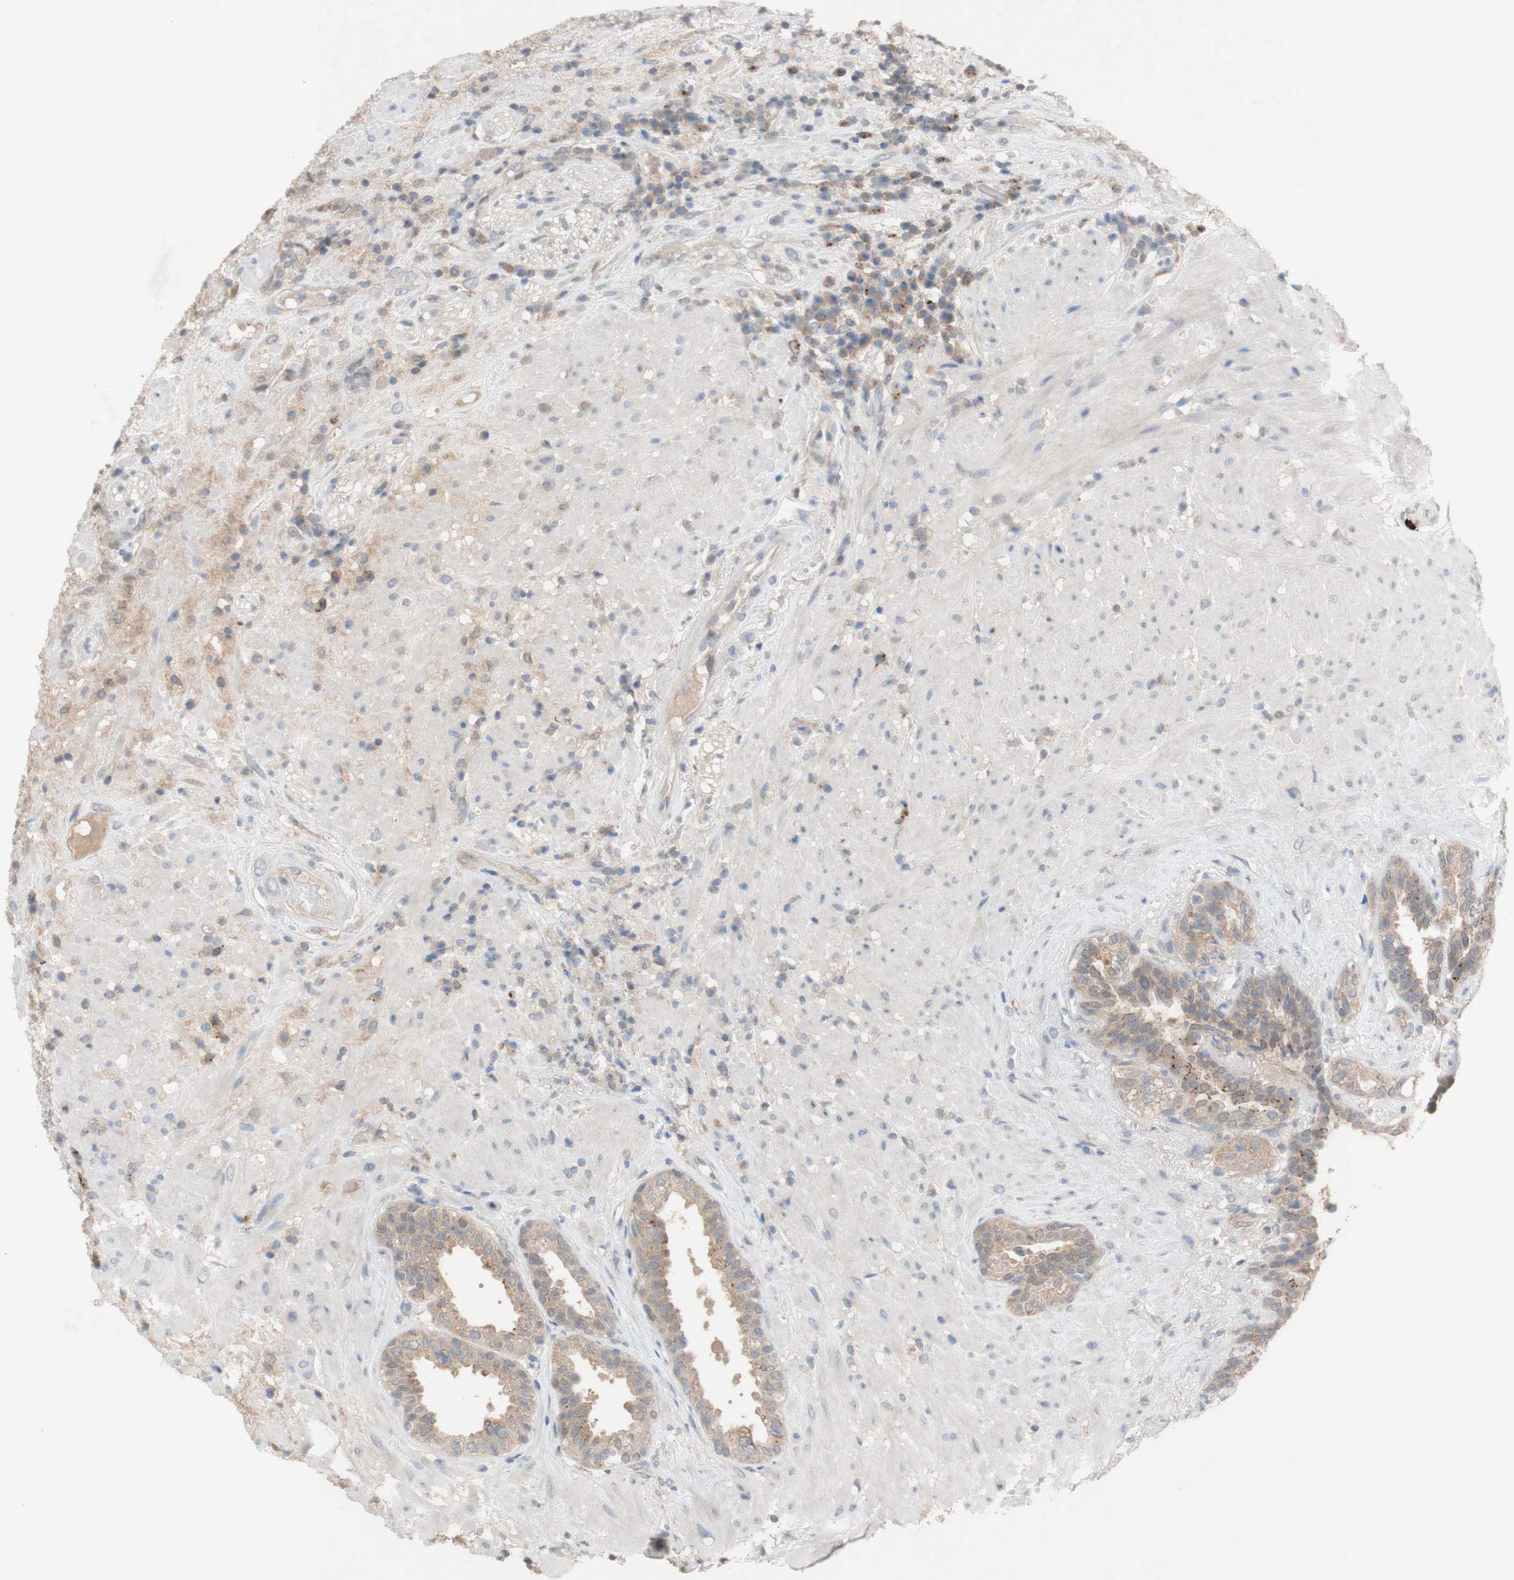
{"staining": {"intensity": "weak", "quantity": ">75%", "location": "cytoplasmic/membranous"}, "tissue": "seminal vesicle", "cell_type": "Glandular cells", "image_type": "normal", "snomed": [{"axis": "morphology", "description": "Normal tissue, NOS"}, {"axis": "topography", "description": "Seminal veicle"}], "caption": "Immunohistochemical staining of unremarkable seminal vesicle displays low levels of weak cytoplasmic/membranous expression in approximately >75% of glandular cells. The staining was performed using DAB (3,3'-diaminobenzidine) to visualize the protein expression in brown, while the nuclei were stained in blue with hematoxylin (Magnification: 20x).", "gene": "PEX2", "patient": {"sex": "male", "age": 61}}